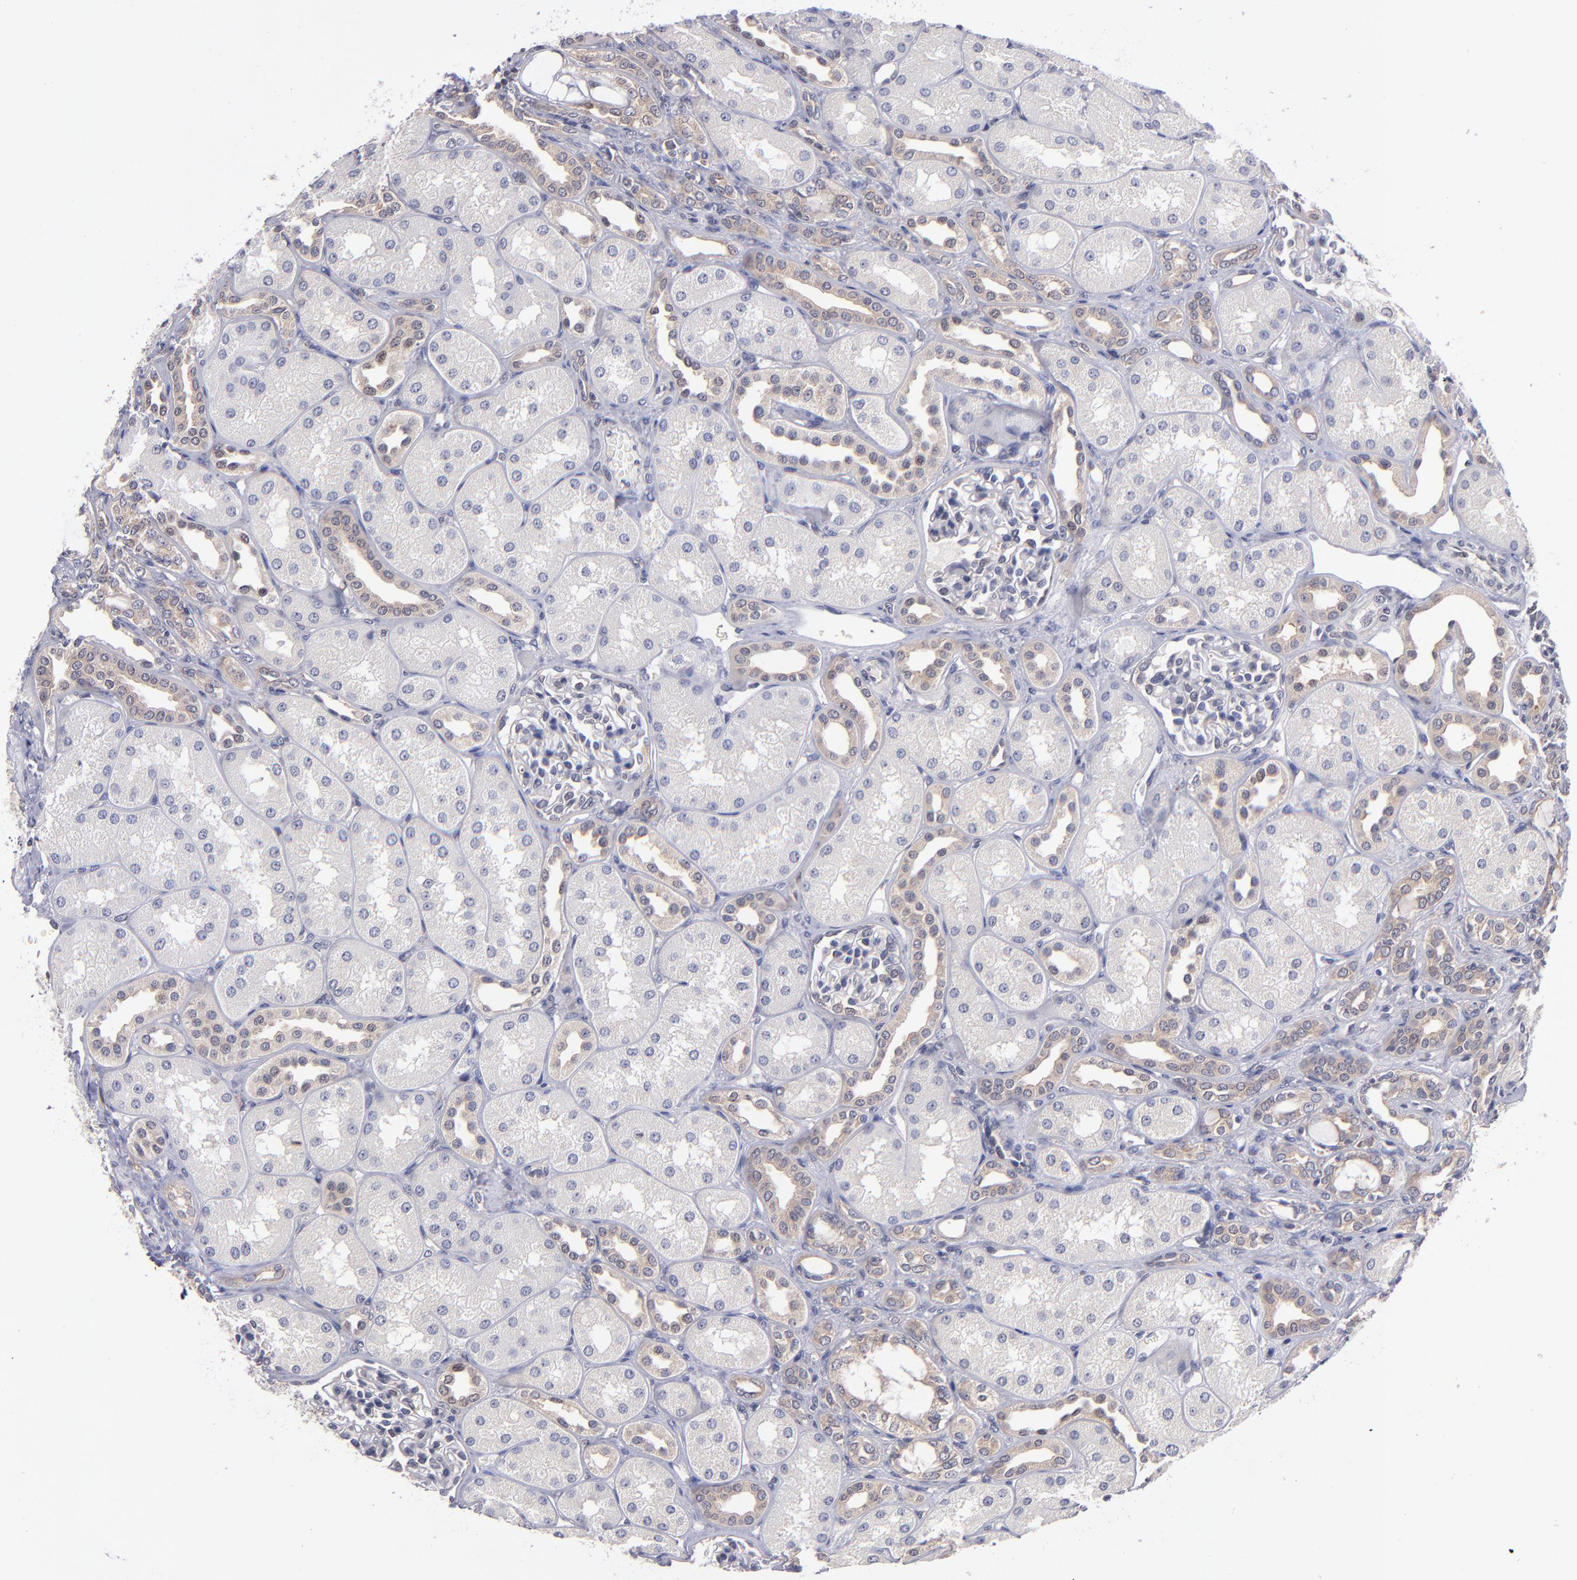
{"staining": {"intensity": "negative", "quantity": "none", "location": "none"}, "tissue": "kidney", "cell_type": "Cells in glomeruli", "image_type": "normal", "snomed": [{"axis": "morphology", "description": "Normal tissue, NOS"}, {"axis": "topography", "description": "Kidney"}], "caption": "The histopathology image displays no staining of cells in glomeruli in unremarkable kidney. Nuclei are stained in blue.", "gene": "EIF3L", "patient": {"sex": "male", "age": 7}}